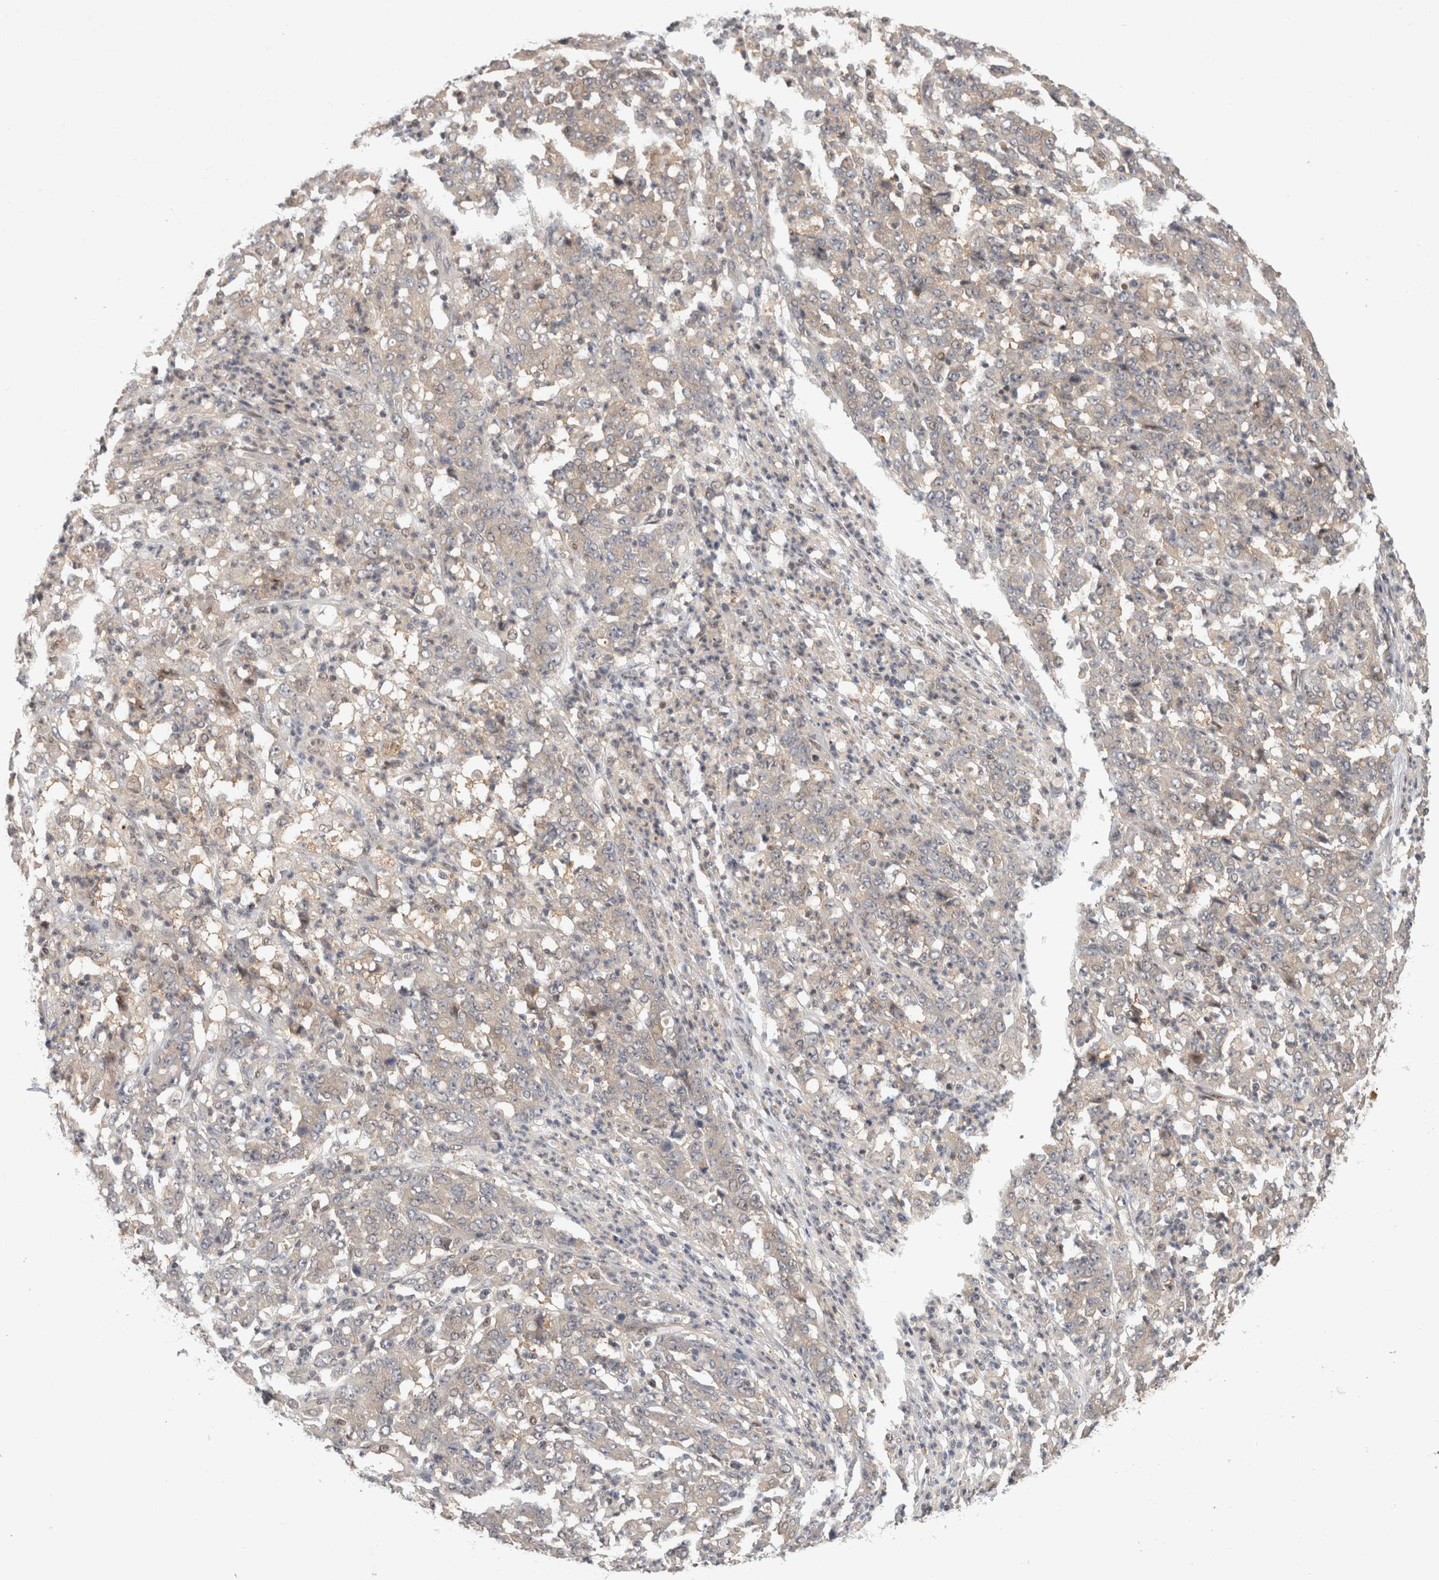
{"staining": {"intensity": "negative", "quantity": "none", "location": "none"}, "tissue": "stomach cancer", "cell_type": "Tumor cells", "image_type": "cancer", "snomed": [{"axis": "morphology", "description": "Adenocarcinoma, NOS"}, {"axis": "topography", "description": "Stomach, lower"}], "caption": "This is a histopathology image of IHC staining of stomach cancer (adenocarcinoma), which shows no staining in tumor cells.", "gene": "PIGP", "patient": {"sex": "female", "age": 71}}